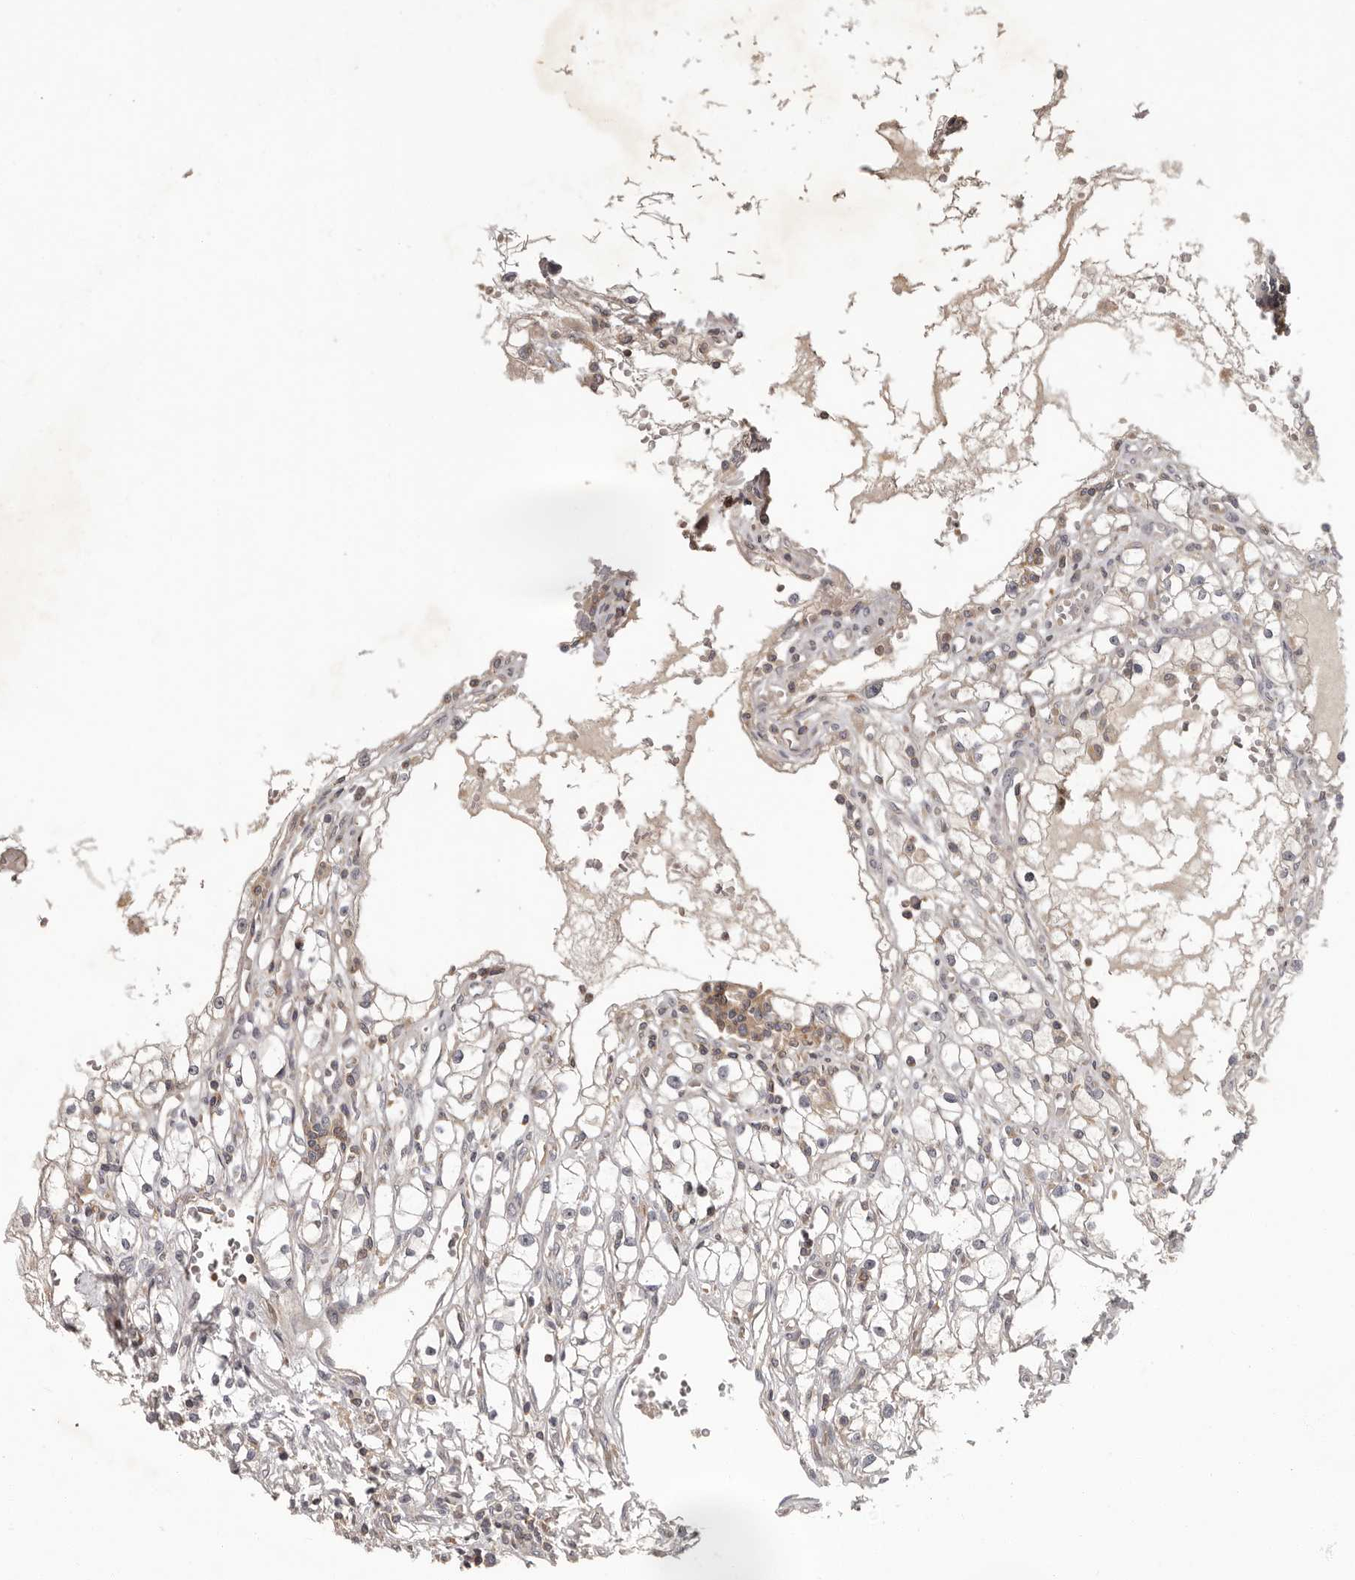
{"staining": {"intensity": "negative", "quantity": "none", "location": "none"}, "tissue": "renal cancer", "cell_type": "Tumor cells", "image_type": "cancer", "snomed": [{"axis": "morphology", "description": "Adenocarcinoma, NOS"}, {"axis": "topography", "description": "Kidney"}], "caption": "An immunohistochemistry (IHC) photomicrograph of renal cancer (adenocarcinoma) is shown. There is no staining in tumor cells of renal cancer (adenocarcinoma).", "gene": "ANKRD44", "patient": {"sex": "male", "age": 56}}